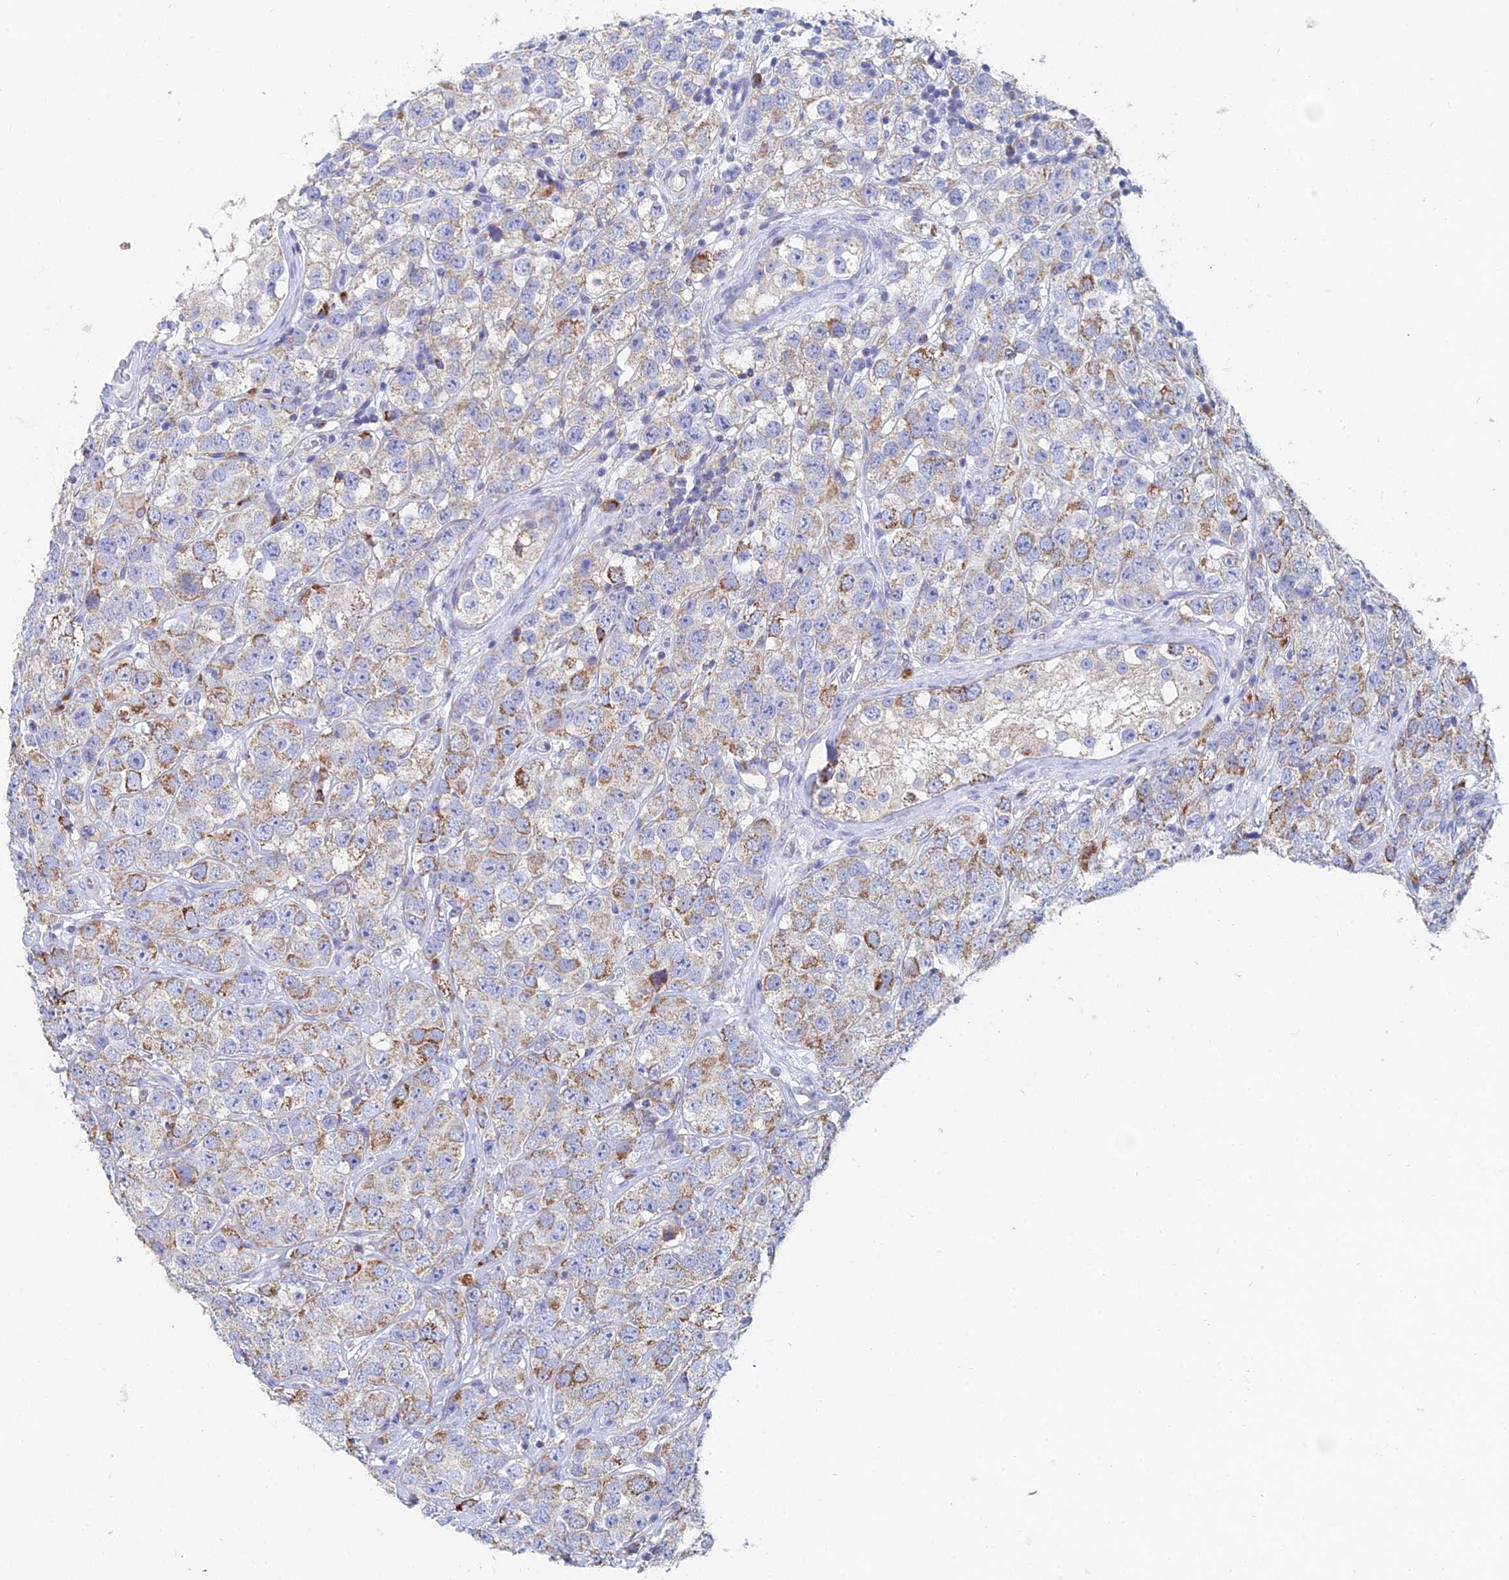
{"staining": {"intensity": "moderate", "quantity": ">75%", "location": "cytoplasmic/membranous"}, "tissue": "testis cancer", "cell_type": "Tumor cells", "image_type": "cancer", "snomed": [{"axis": "morphology", "description": "Seminoma, NOS"}, {"axis": "topography", "description": "Testis"}], "caption": "Immunohistochemistry (IHC) histopathology image of neoplastic tissue: human testis seminoma stained using immunohistochemistry (IHC) exhibits medium levels of moderate protein expression localized specifically in the cytoplasmic/membranous of tumor cells, appearing as a cytoplasmic/membranous brown color.", "gene": "CRACR2B", "patient": {"sex": "male", "age": 28}}